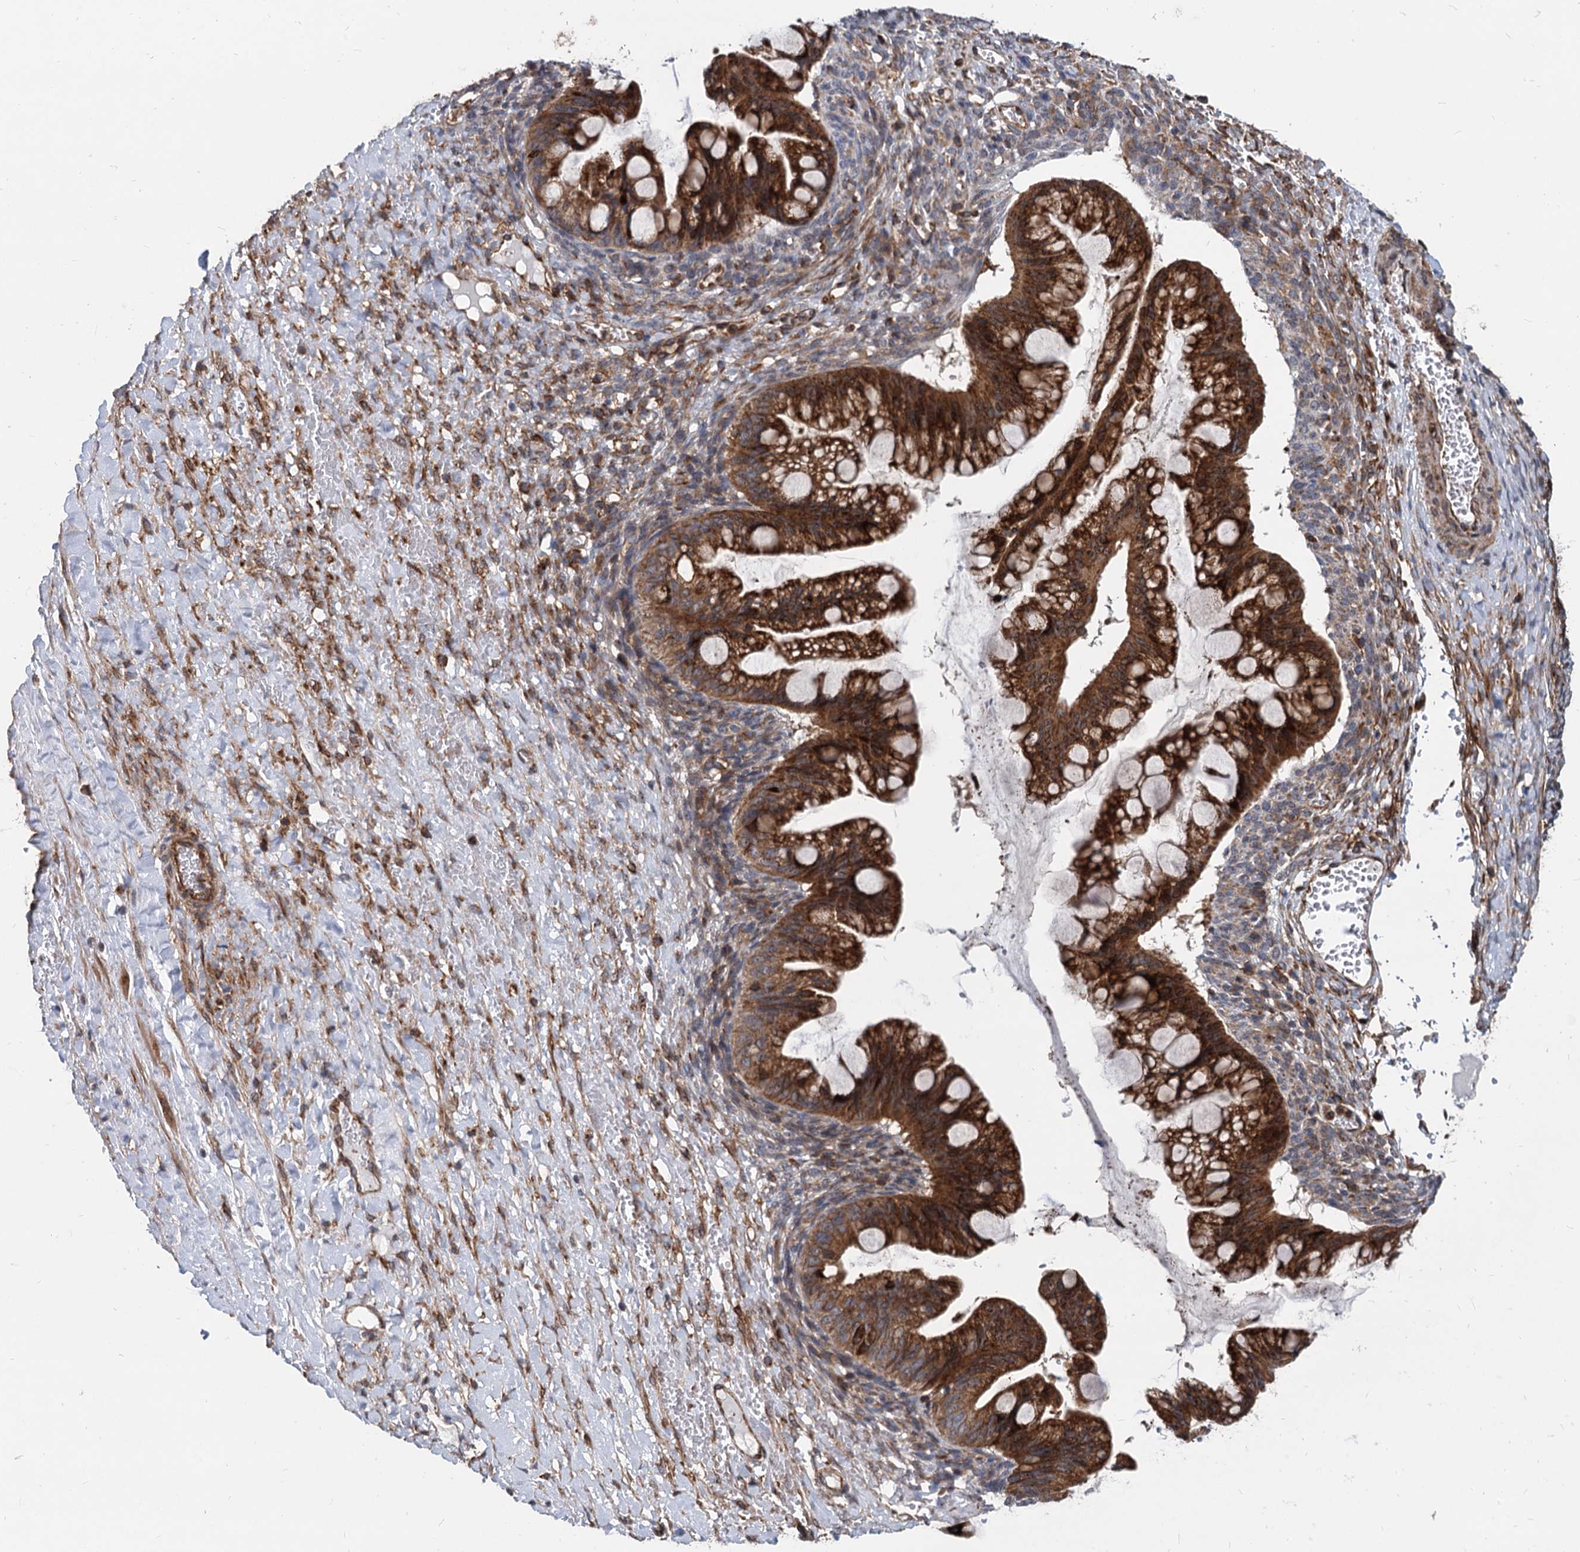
{"staining": {"intensity": "strong", "quantity": ">75%", "location": "cytoplasmic/membranous"}, "tissue": "ovarian cancer", "cell_type": "Tumor cells", "image_type": "cancer", "snomed": [{"axis": "morphology", "description": "Cystadenocarcinoma, mucinous, NOS"}, {"axis": "topography", "description": "Ovary"}], "caption": "Tumor cells show high levels of strong cytoplasmic/membranous staining in approximately >75% of cells in human ovarian cancer (mucinous cystadenocarcinoma).", "gene": "STIM1", "patient": {"sex": "female", "age": 73}}